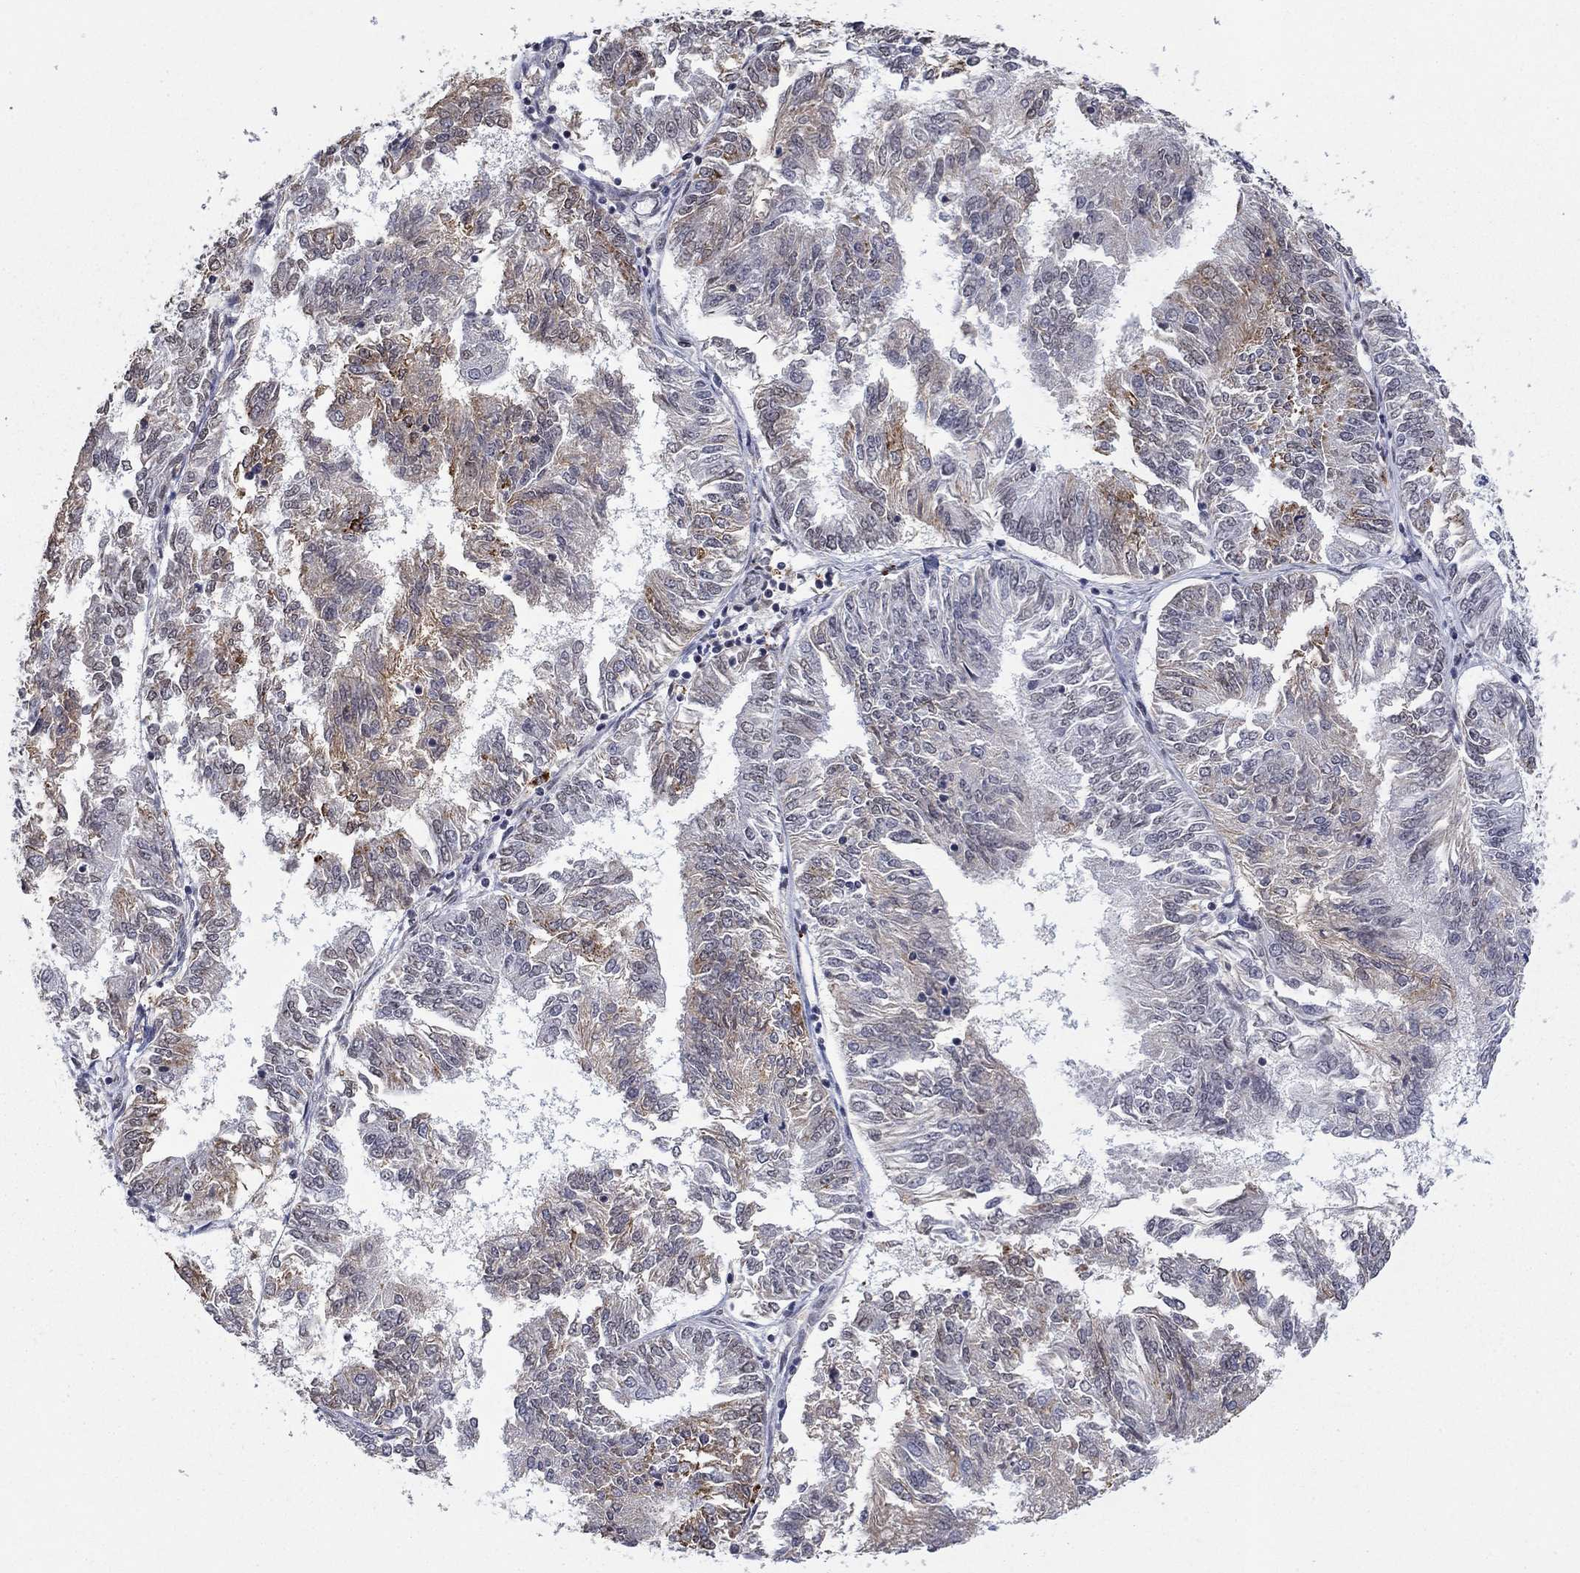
{"staining": {"intensity": "weak", "quantity": "<25%", "location": "cytoplasmic/membranous"}, "tissue": "endometrial cancer", "cell_type": "Tumor cells", "image_type": "cancer", "snomed": [{"axis": "morphology", "description": "Adenocarcinoma, NOS"}, {"axis": "topography", "description": "Endometrium"}], "caption": "Tumor cells show no significant staining in endometrial adenocarcinoma. Brightfield microscopy of immunohistochemistry stained with DAB (3,3'-diaminobenzidine) (brown) and hematoxylin (blue), captured at high magnification.", "gene": "GRIA3", "patient": {"sex": "female", "age": 58}}